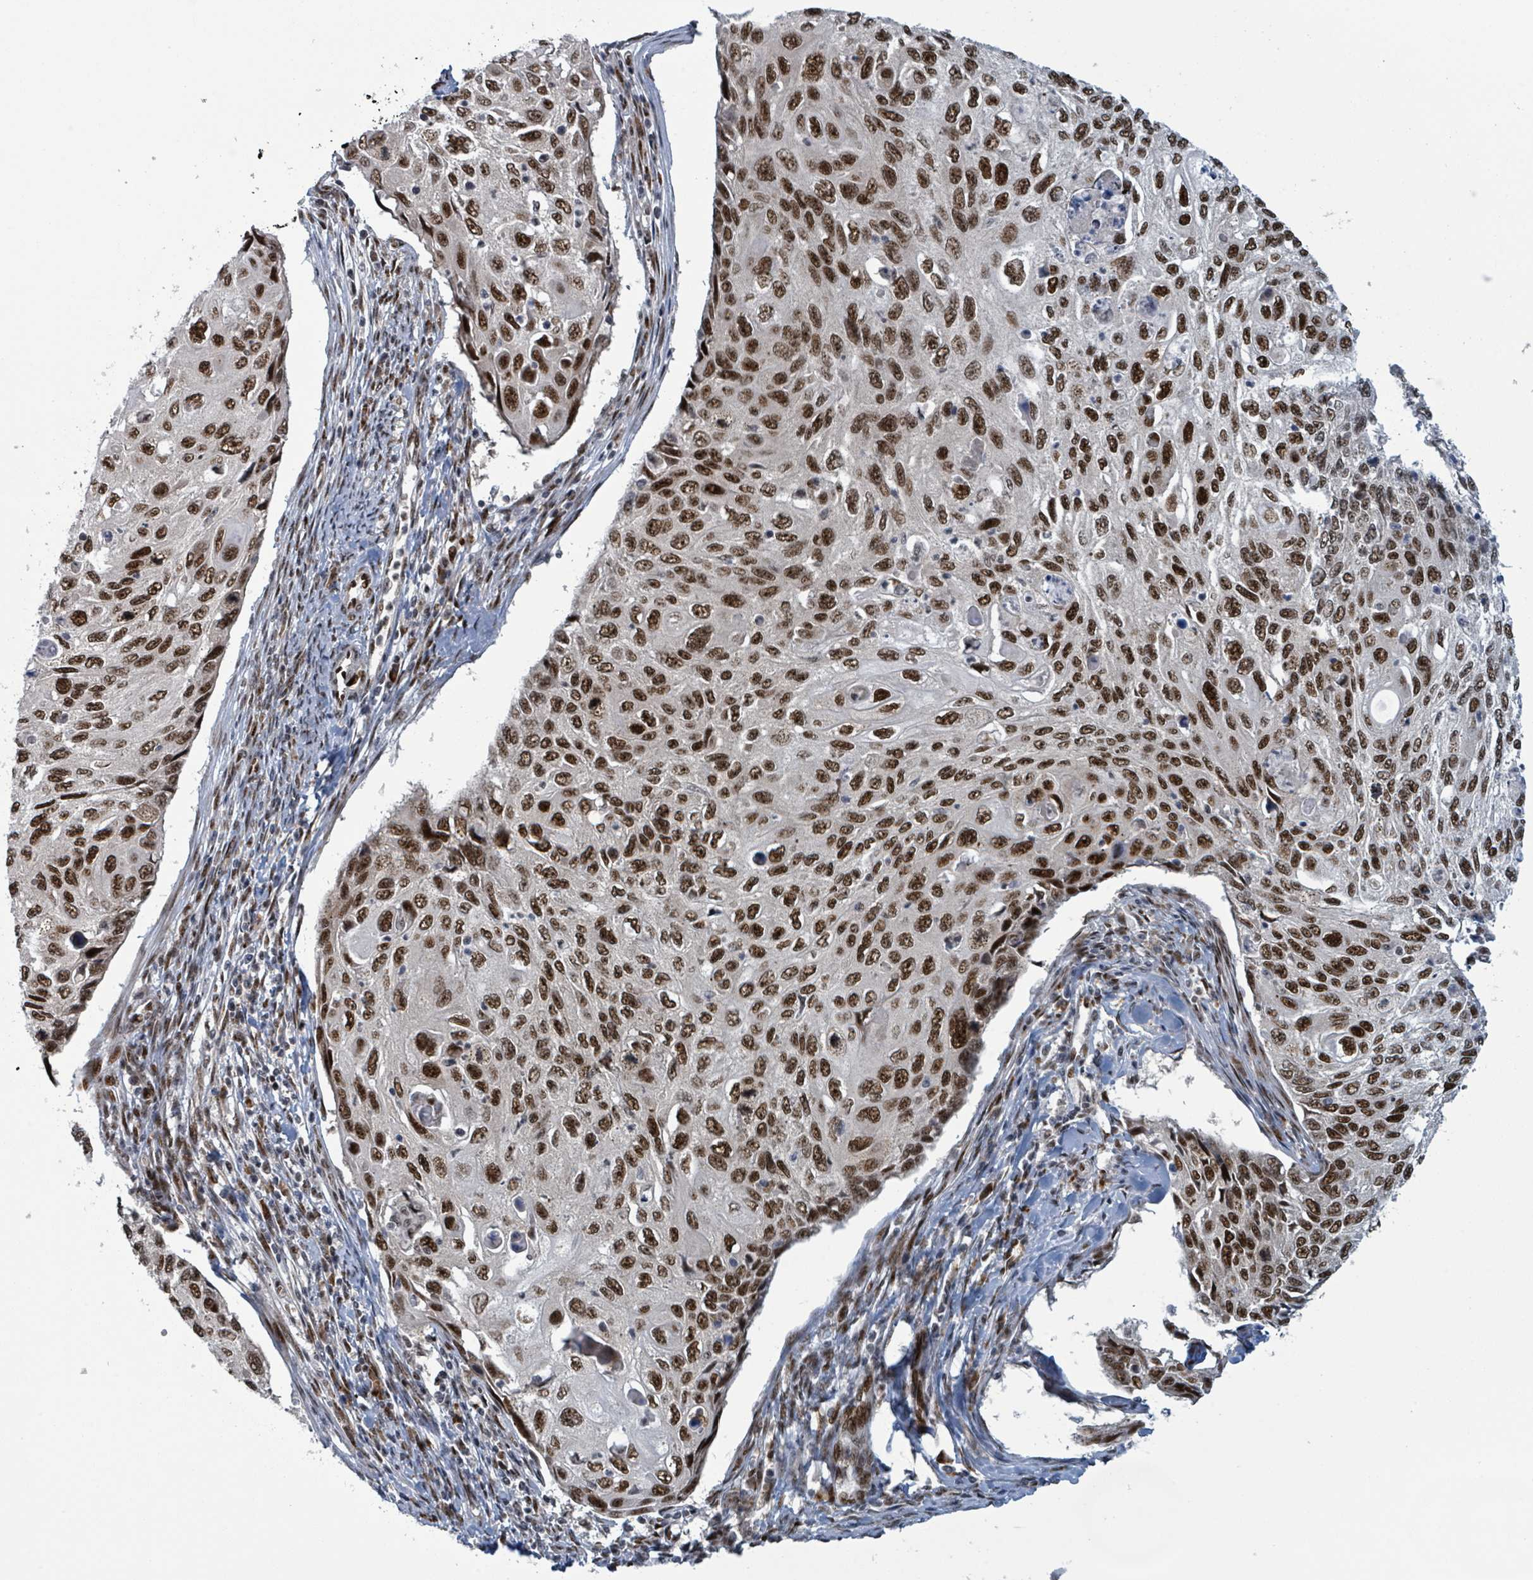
{"staining": {"intensity": "strong", "quantity": ">75%", "location": "nuclear"}, "tissue": "cervical cancer", "cell_type": "Tumor cells", "image_type": "cancer", "snomed": [{"axis": "morphology", "description": "Squamous cell carcinoma, NOS"}, {"axis": "topography", "description": "Cervix"}], "caption": "Immunohistochemistry staining of cervical squamous cell carcinoma, which shows high levels of strong nuclear staining in about >75% of tumor cells indicating strong nuclear protein expression. The staining was performed using DAB (brown) for protein detection and nuclei were counterstained in hematoxylin (blue).", "gene": "KLF3", "patient": {"sex": "female", "age": 70}}